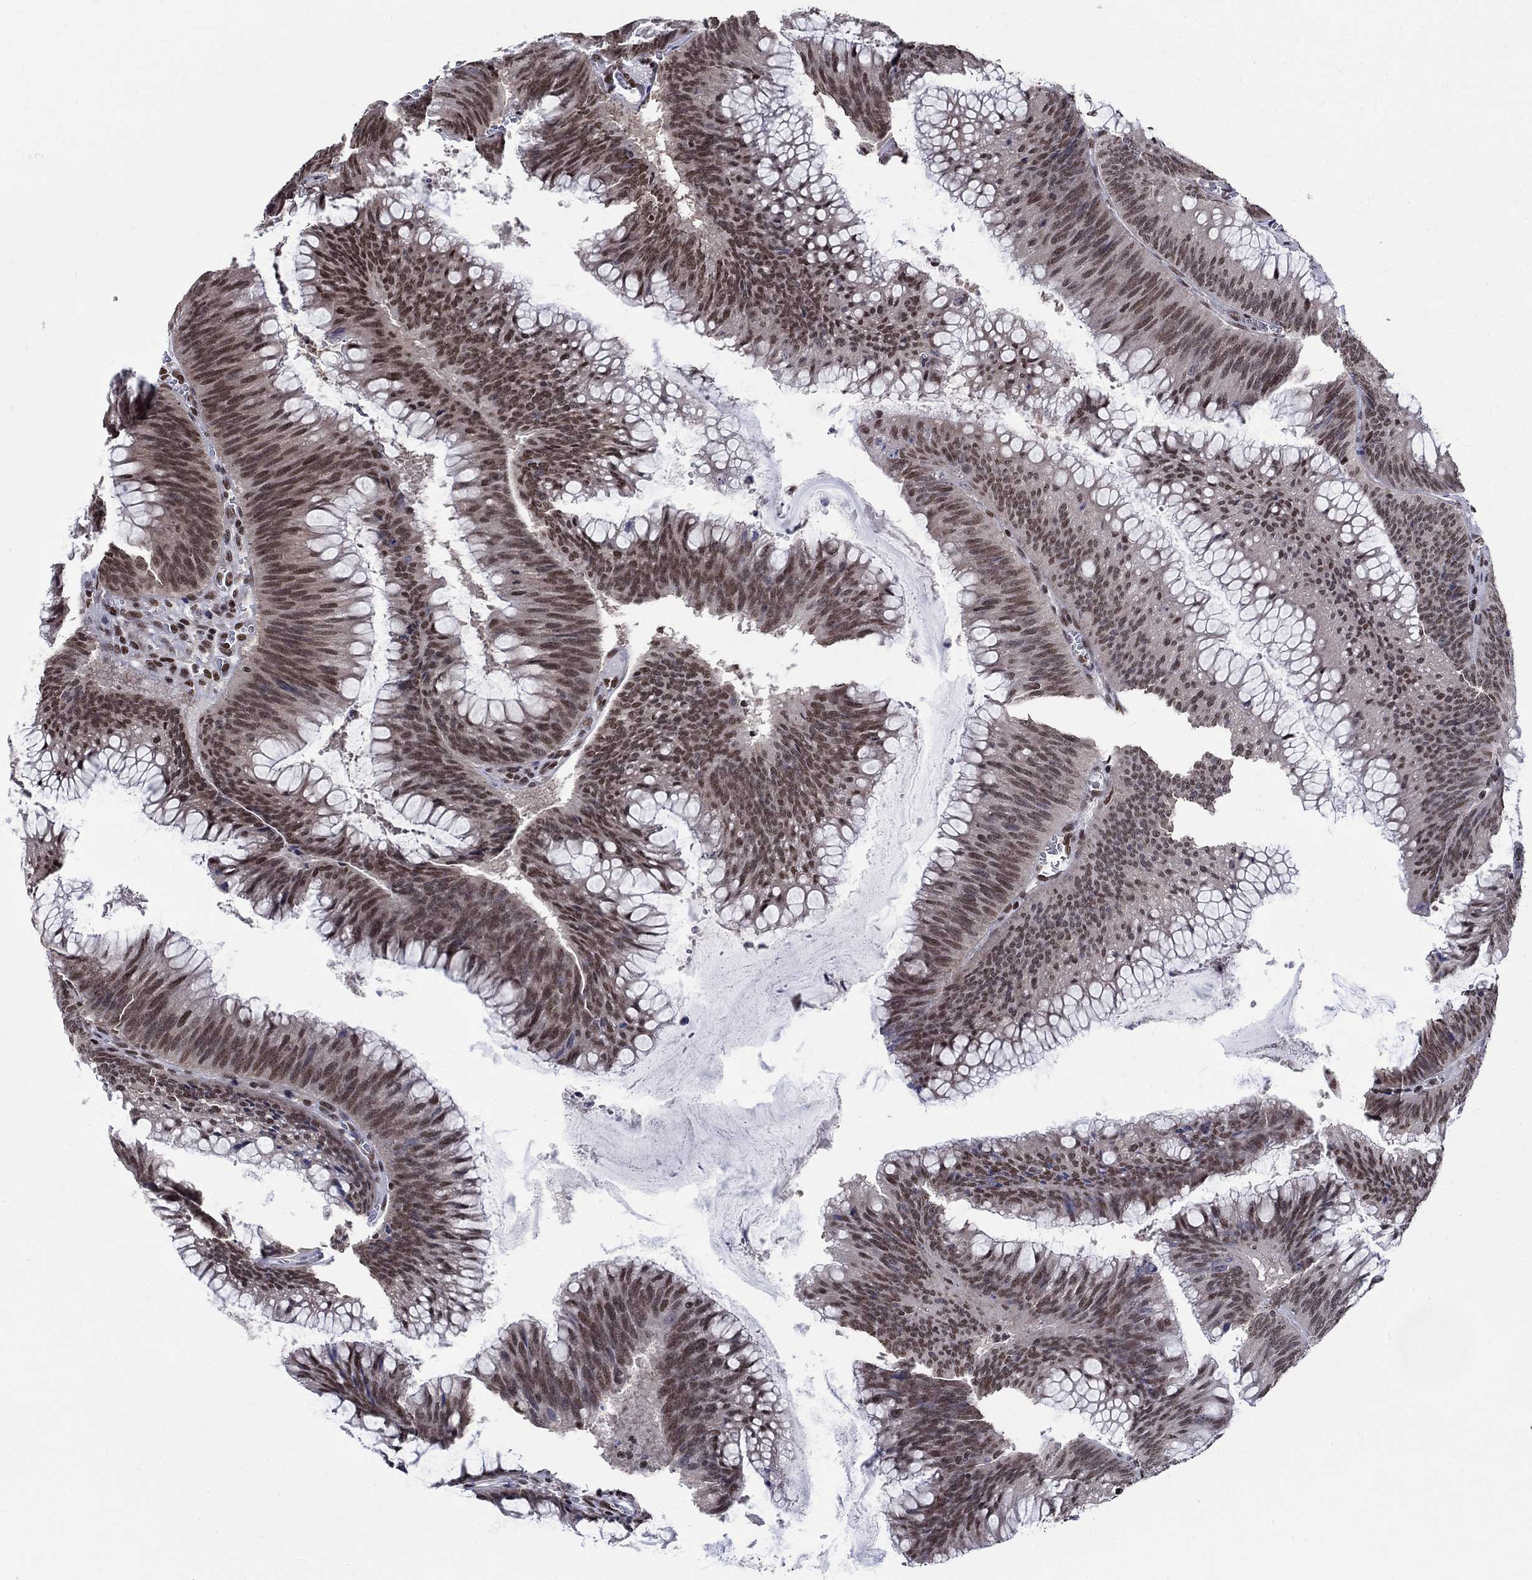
{"staining": {"intensity": "moderate", "quantity": "25%-75%", "location": "nuclear"}, "tissue": "colorectal cancer", "cell_type": "Tumor cells", "image_type": "cancer", "snomed": [{"axis": "morphology", "description": "Adenocarcinoma, NOS"}, {"axis": "topography", "description": "Rectum"}], "caption": "A medium amount of moderate nuclear positivity is appreciated in approximately 25%-75% of tumor cells in colorectal adenocarcinoma tissue. Nuclei are stained in blue.", "gene": "FBXO16", "patient": {"sex": "female", "age": 72}}